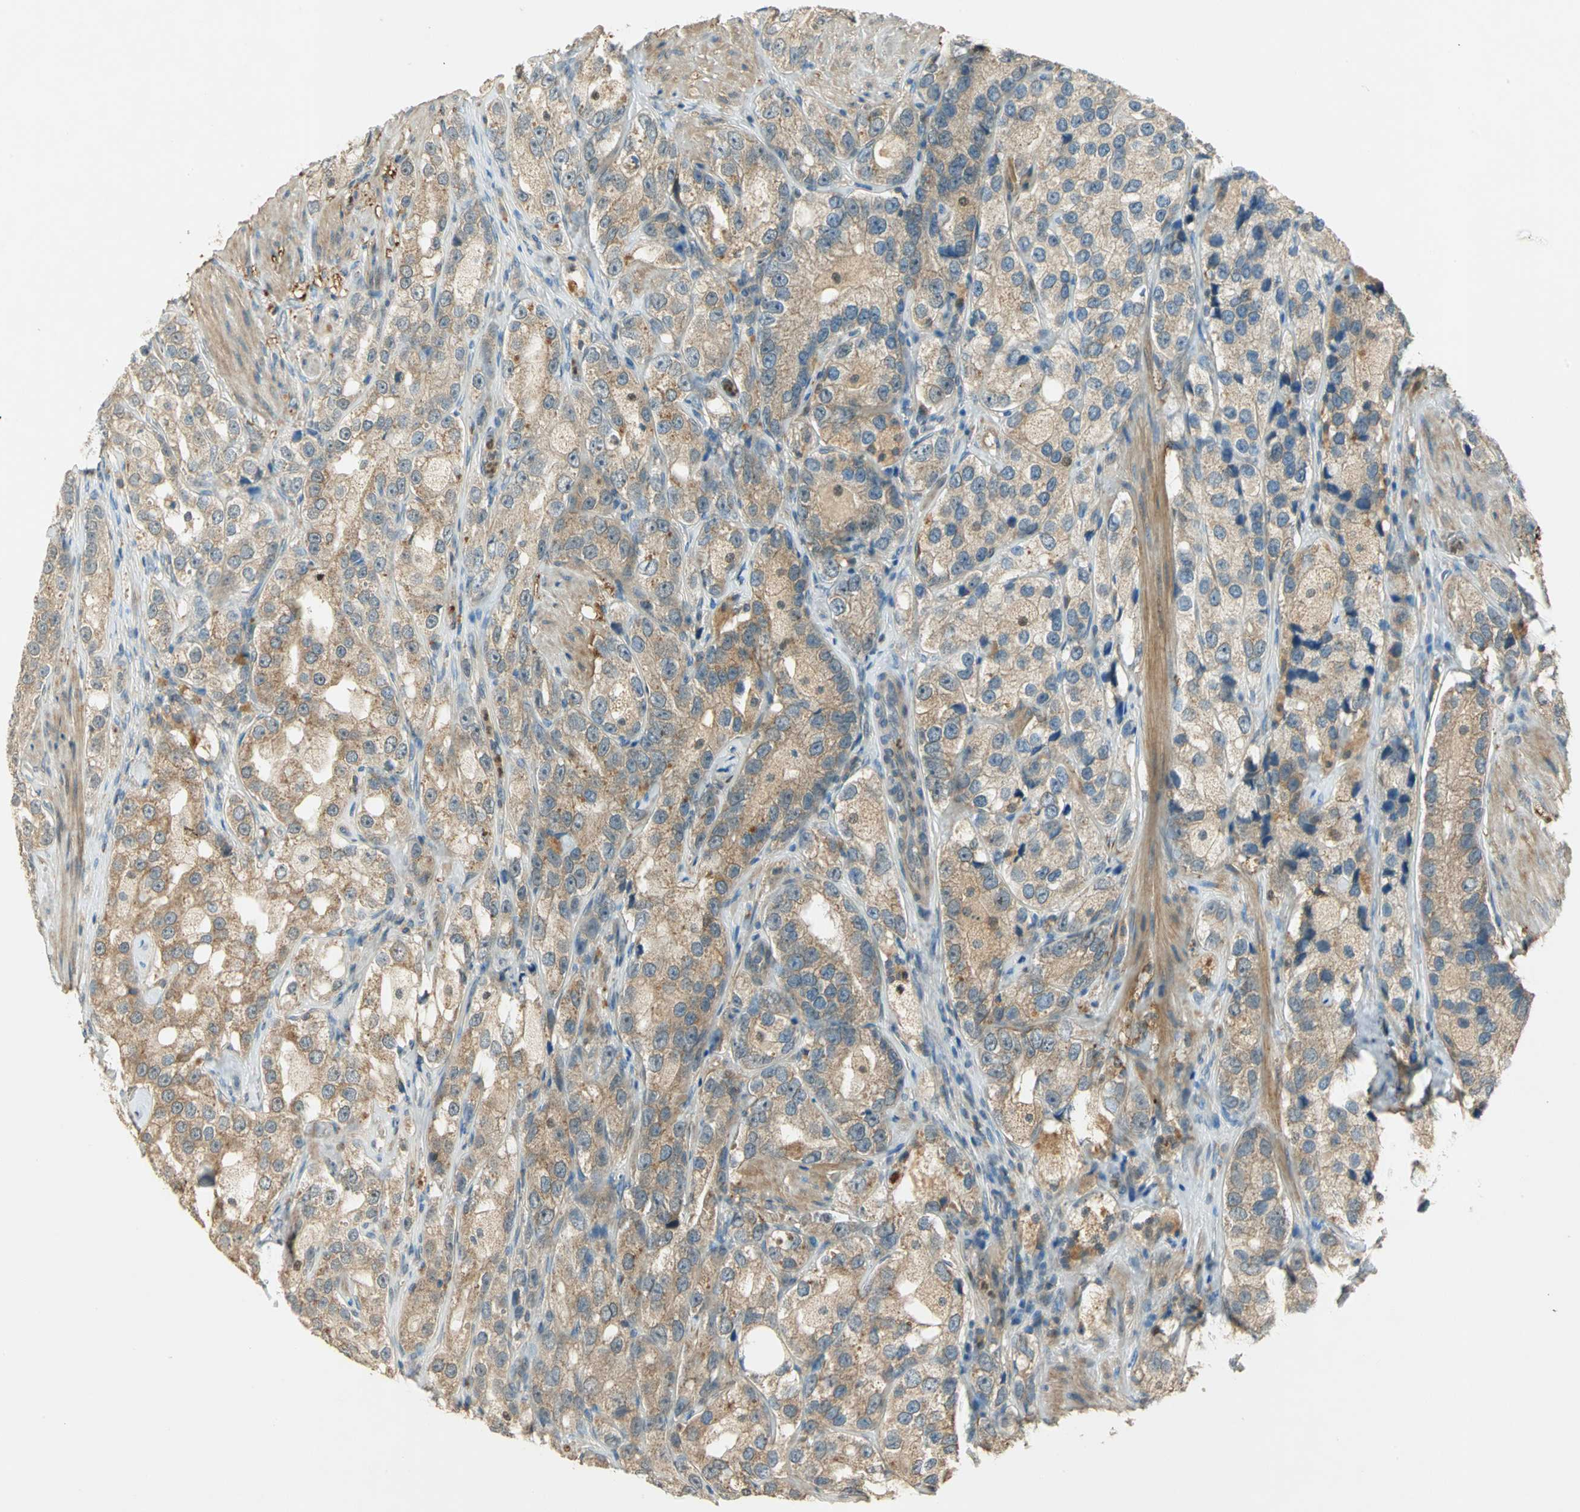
{"staining": {"intensity": "moderate", "quantity": ">75%", "location": "cytoplasmic/membranous"}, "tissue": "prostate cancer", "cell_type": "Tumor cells", "image_type": "cancer", "snomed": [{"axis": "morphology", "description": "Adenocarcinoma, High grade"}, {"axis": "topography", "description": "Prostate"}], "caption": "A medium amount of moderate cytoplasmic/membranous staining is seen in about >75% of tumor cells in prostate cancer tissue.", "gene": "BIRC2", "patient": {"sex": "male", "age": 63}}